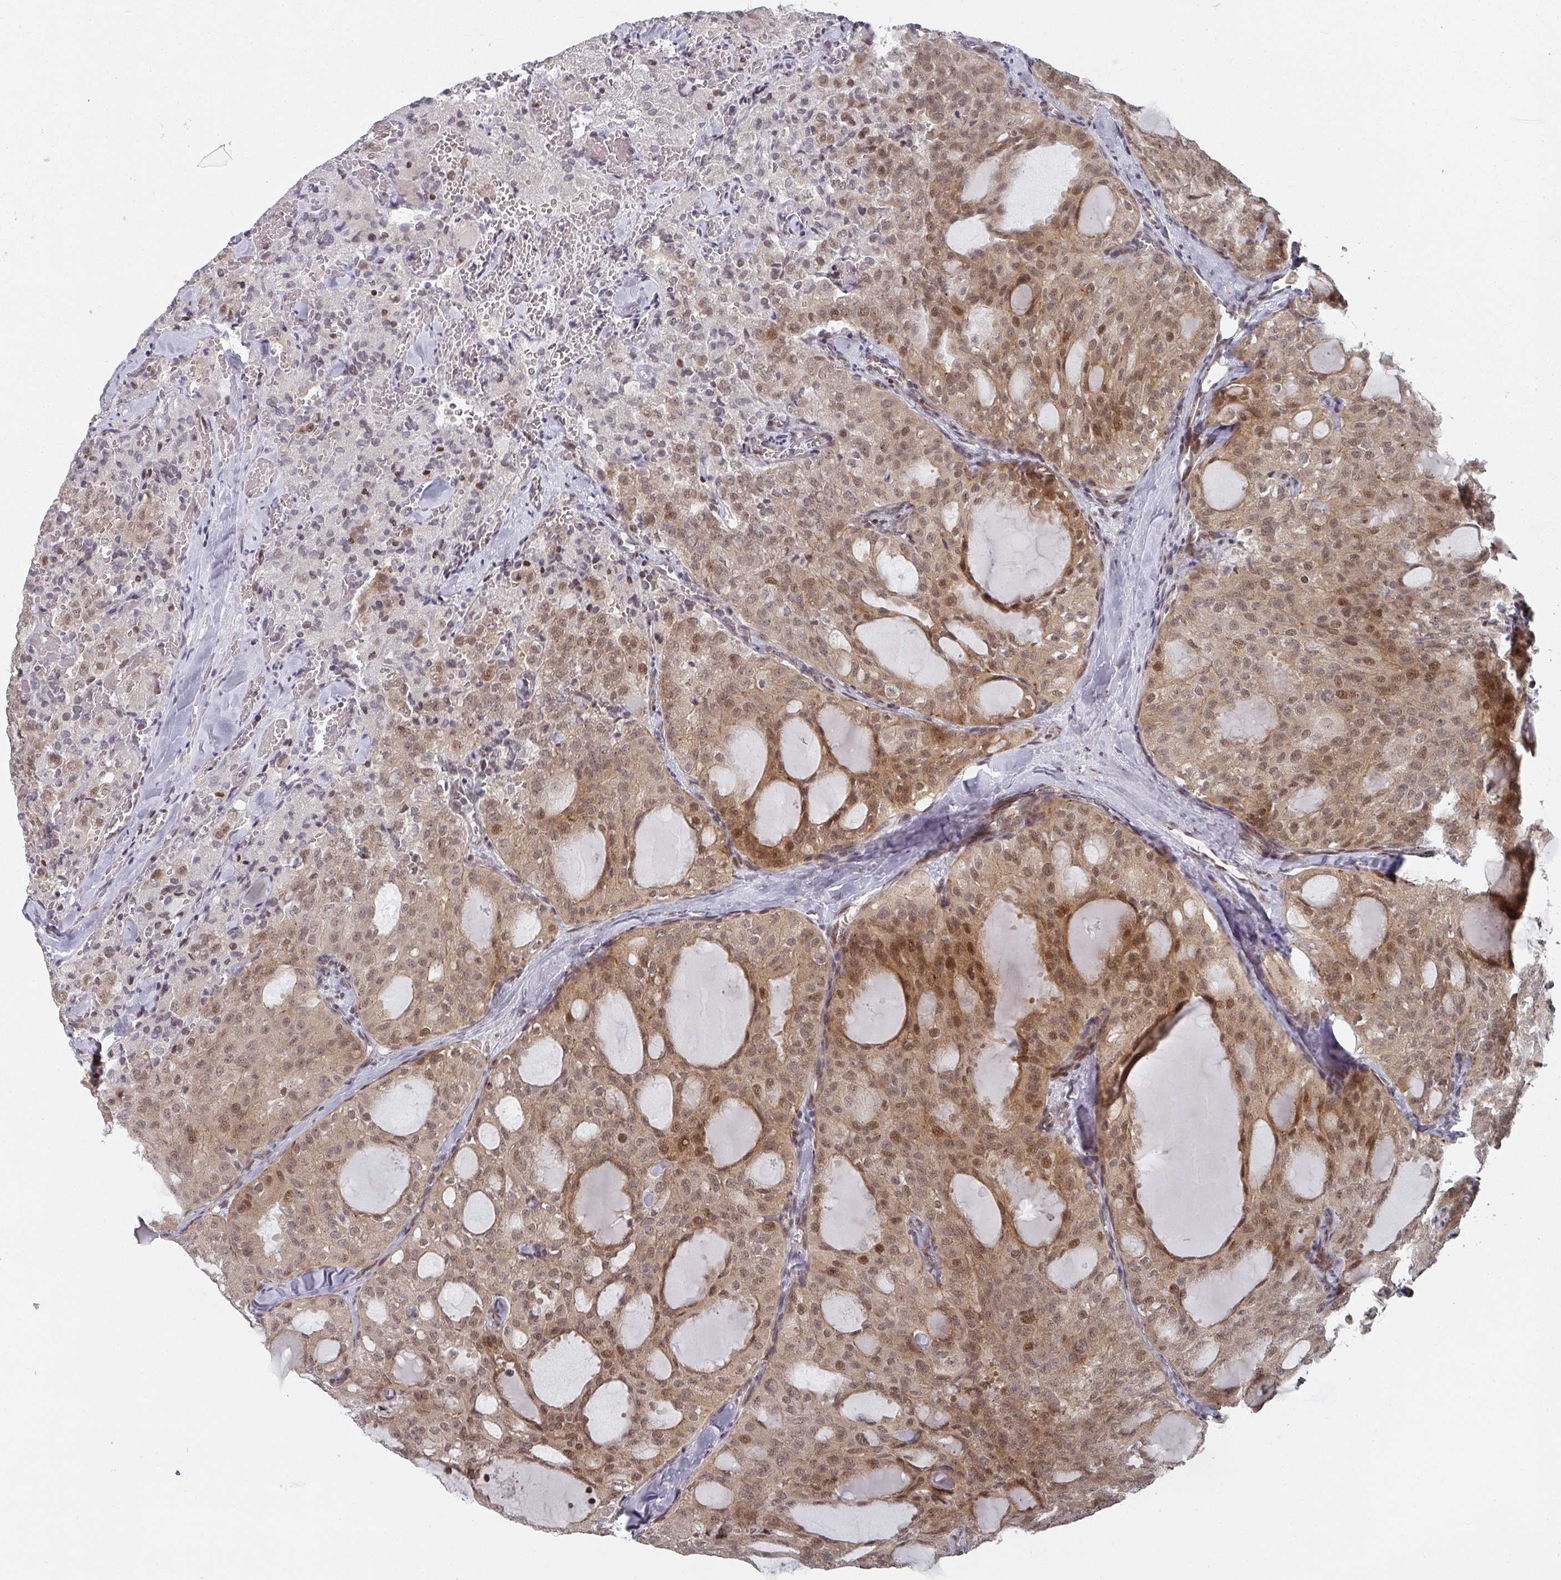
{"staining": {"intensity": "moderate", "quantity": ">75%", "location": "cytoplasmic/membranous,nuclear"}, "tissue": "thyroid cancer", "cell_type": "Tumor cells", "image_type": "cancer", "snomed": [{"axis": "morphology", "description": "Follicular adenoma carcinoma, NOS"}, {"axis": "topography", "description": "Thyroid gland"}], "caption": "Immunohistochemical staining of follicular adenoma carcinoma (thyroid) exhibits medium levels of moderate cytoplasmic/membranous and nuclear protein positivity in approximately >75% of tumor cells.", "gene": "KIF1C", "patient": {"sex": "male", "age": 75}}